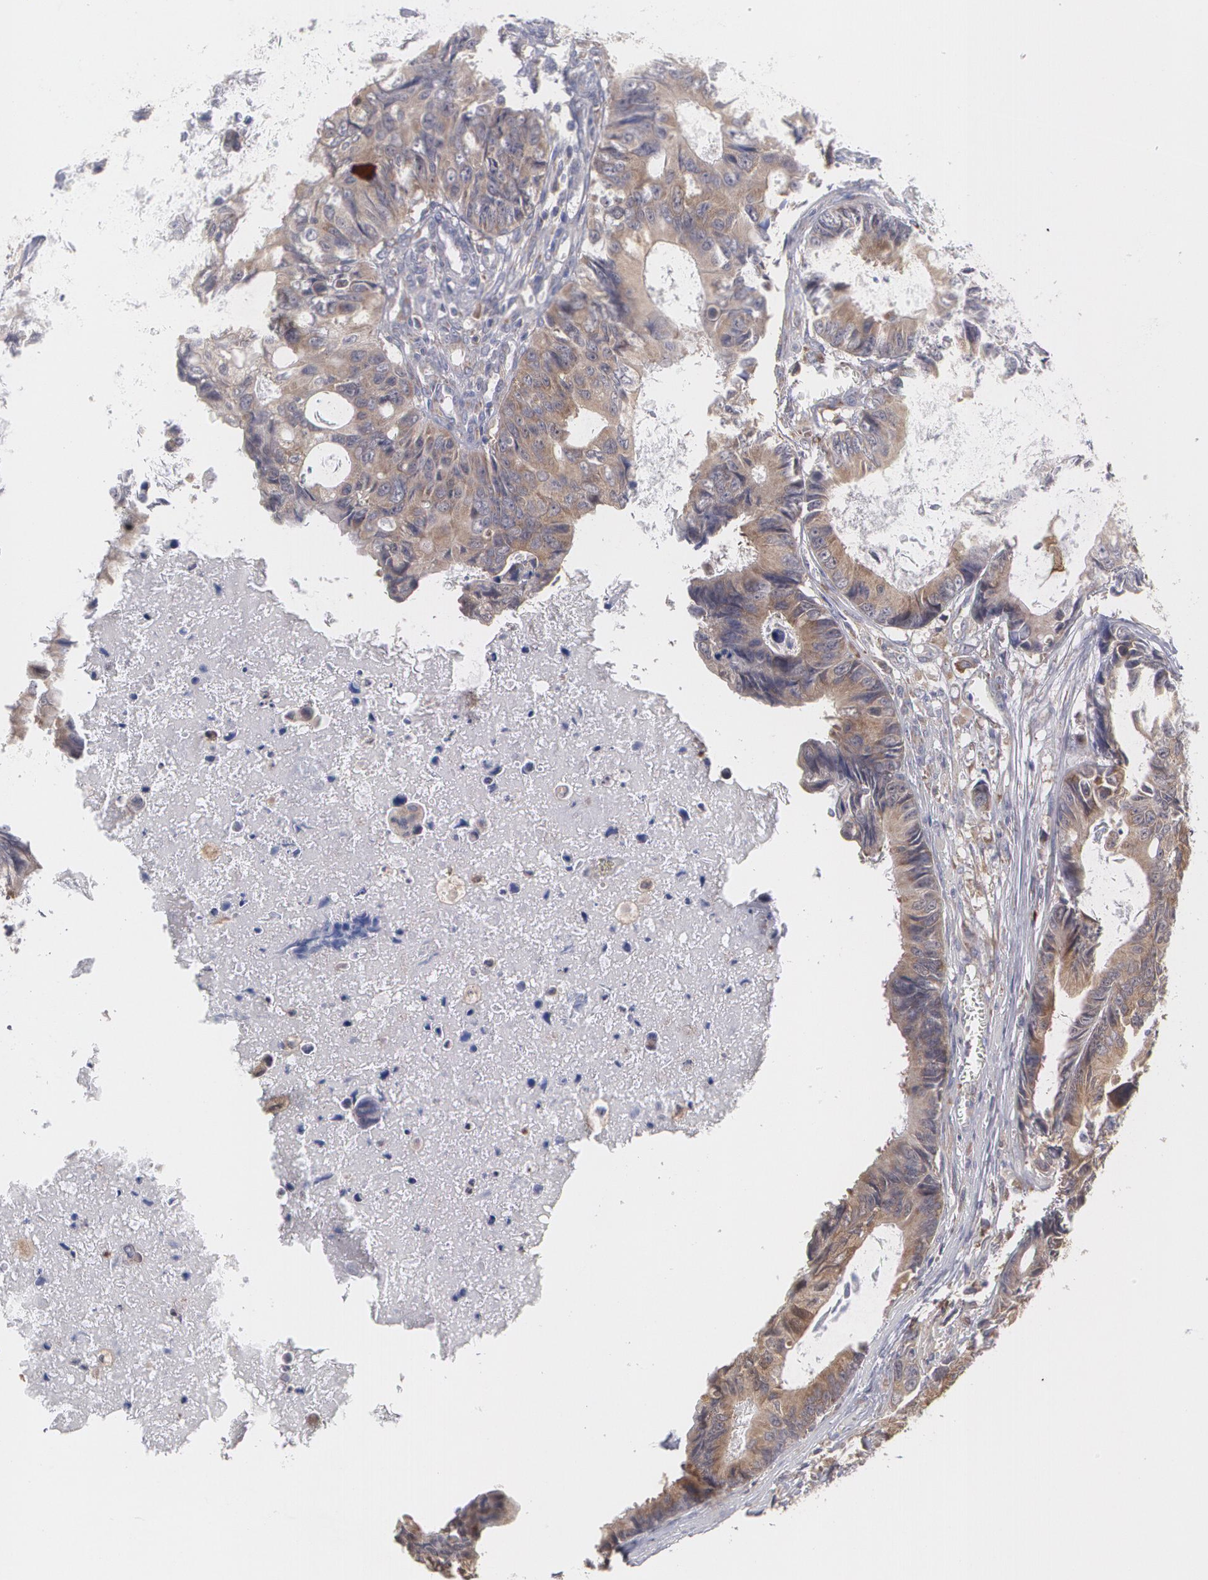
{"staining": {"intensity": "moderate", "quantity": ">75%", "location": "cytoplasmic/membranous"}, "tissue": "colorectal cancer", "cell_type": "Tumor cells", "image_type": "cancer", "snomed": [{"axis": "morphology", "description": "Adenocarcinoma, NOS"}, {"axis": "topography", "description": "Rectum"}], "caption": "Human colorectal cancer stained for a protein (brown) exhibits moderate cytoplasmic/membranous positive expression in approximately >75% of tumor cells.", "gene": "MTHFD1", "patient": {"sex": "female", "age": 98}}